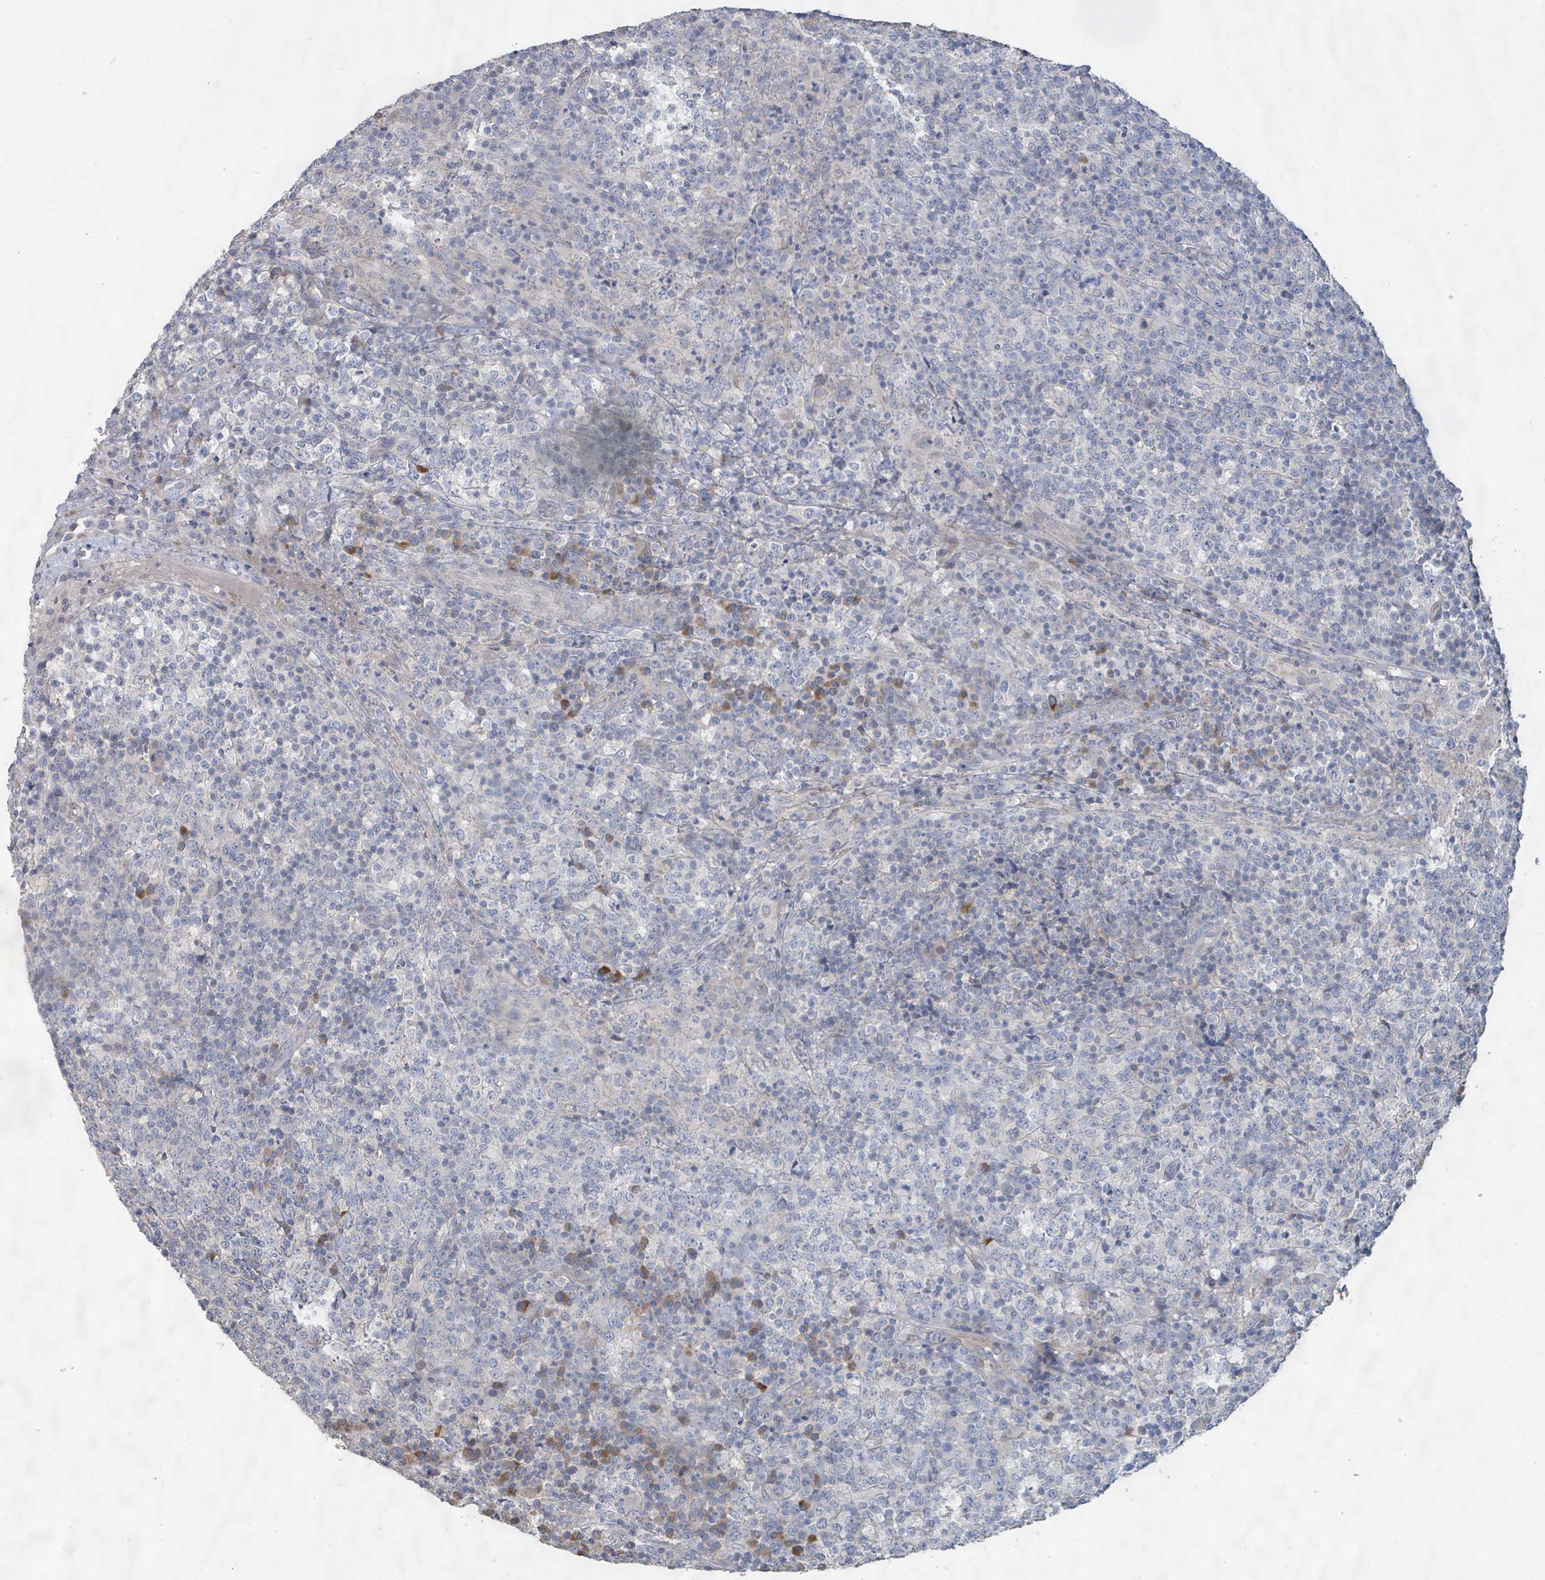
{"staining": {"intensity": "negative", "quantity": "none", "location": "none"}, "tissue": "lymphoma", "cell_type": "Tumor cells", "image_type": "cancer", "snomed": [{"axis": "morphology", "description": "Malignant lymphoma, non-Hodgkin's type, High grade"}, {"axis": "topography", "description": "Lymph node"}], "caption": "Image shows no significant protein positivity in tumor cells of lymphoma.", "gene": "KCNS2", "patient": {"sex": "male", "age": 54}}